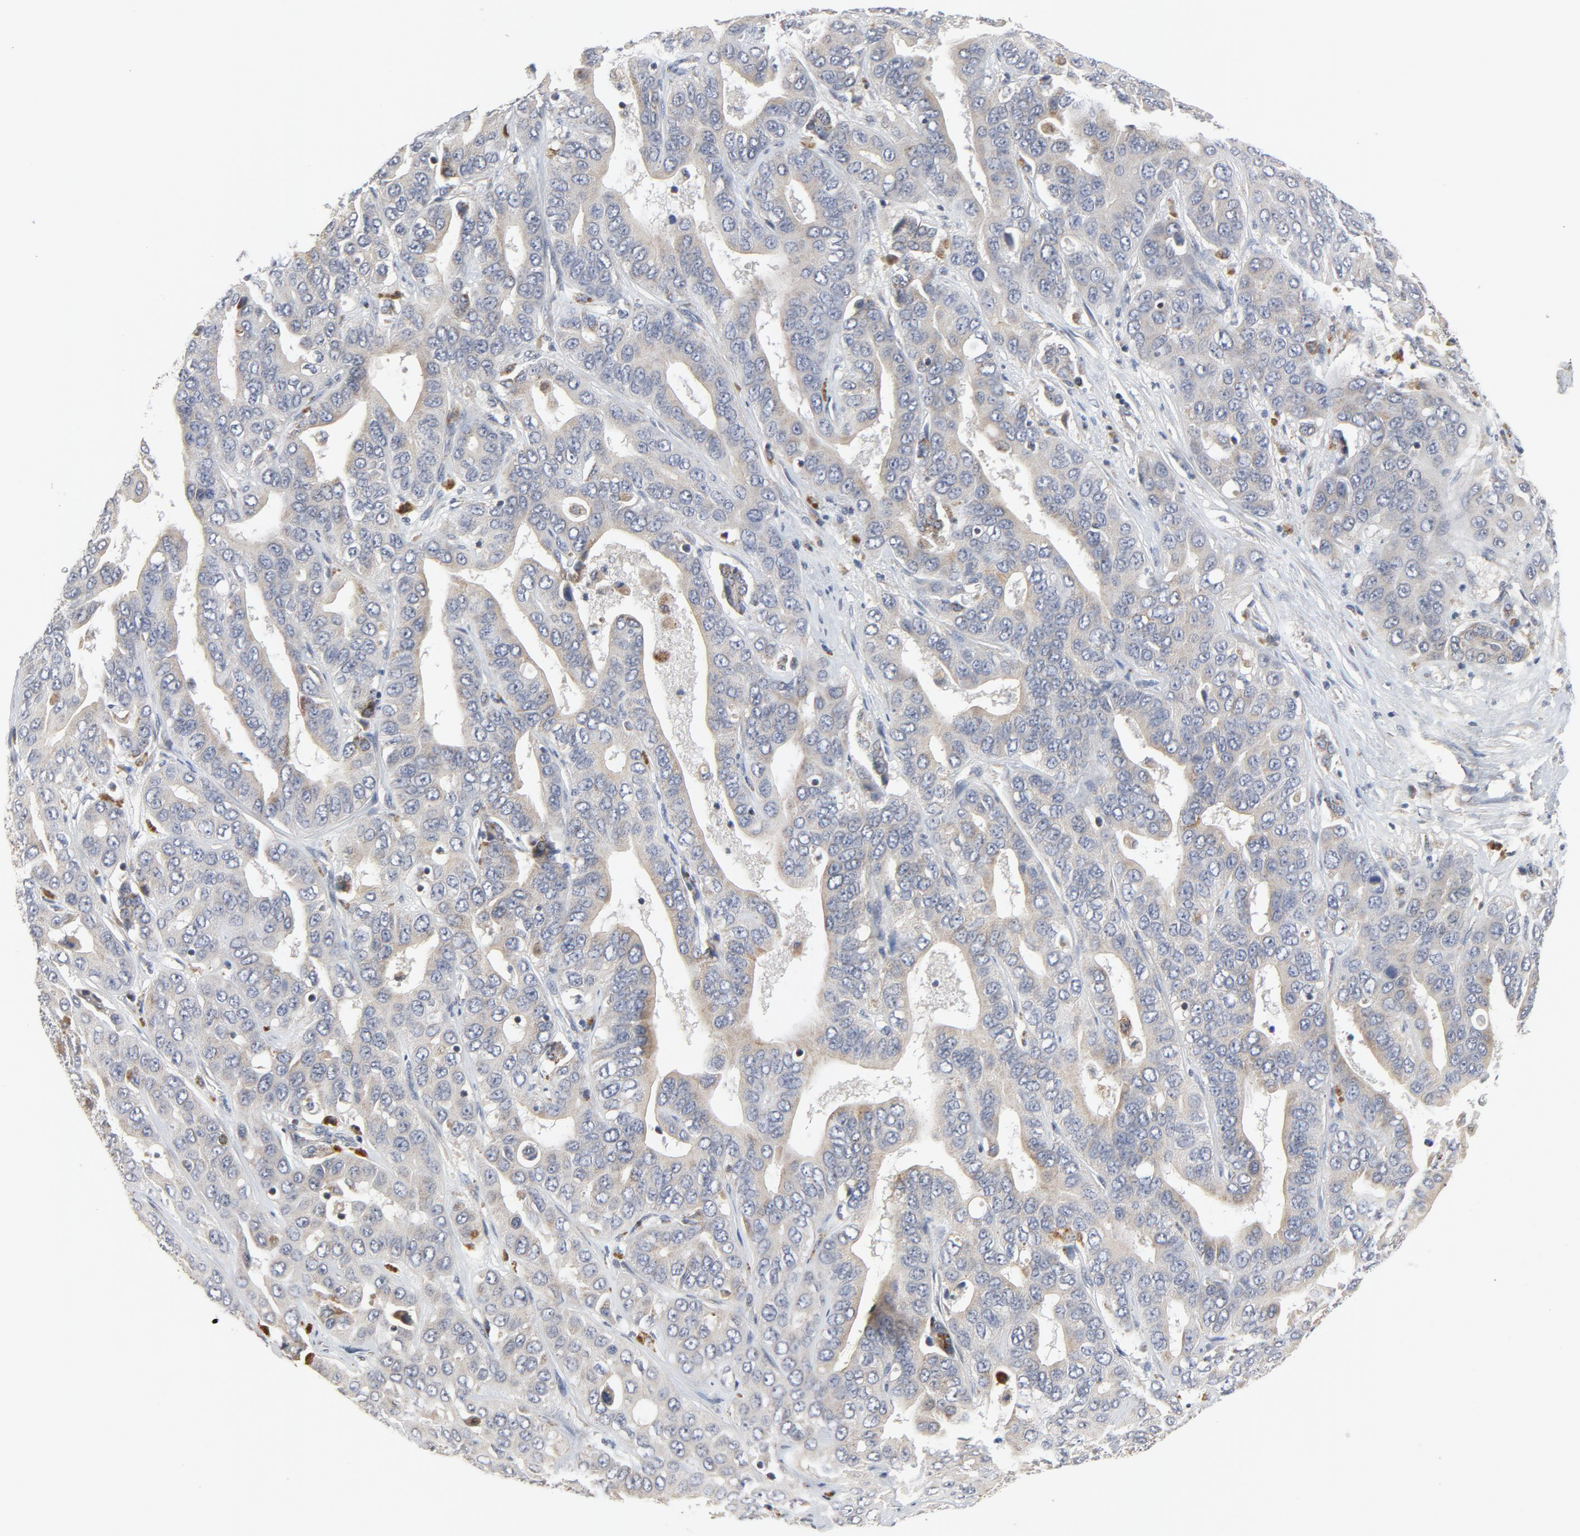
{"staining": {"intensity": "weak", "quantity": "25%-75%", "location": "cytoplasmic/membranous"}, "tissue": "liver cancer", "cell_type": "Tumor cells", "image_type": "cancer", "snomed": [{"axis": "morphology", "description": "Cholangiocarcinoma"}, {"axis": "topography", "description": "Liver"}], "caption": "Liver cholangiocarcinoma stained with DAB (3,3'-diaminobenzidine) IHC shows low levels of weak cytoplasmic/membranous expression in about 25%-75% of tumor cells.", "gene": "C14orf119", "patient": {"sex": "female", "age": 52}}